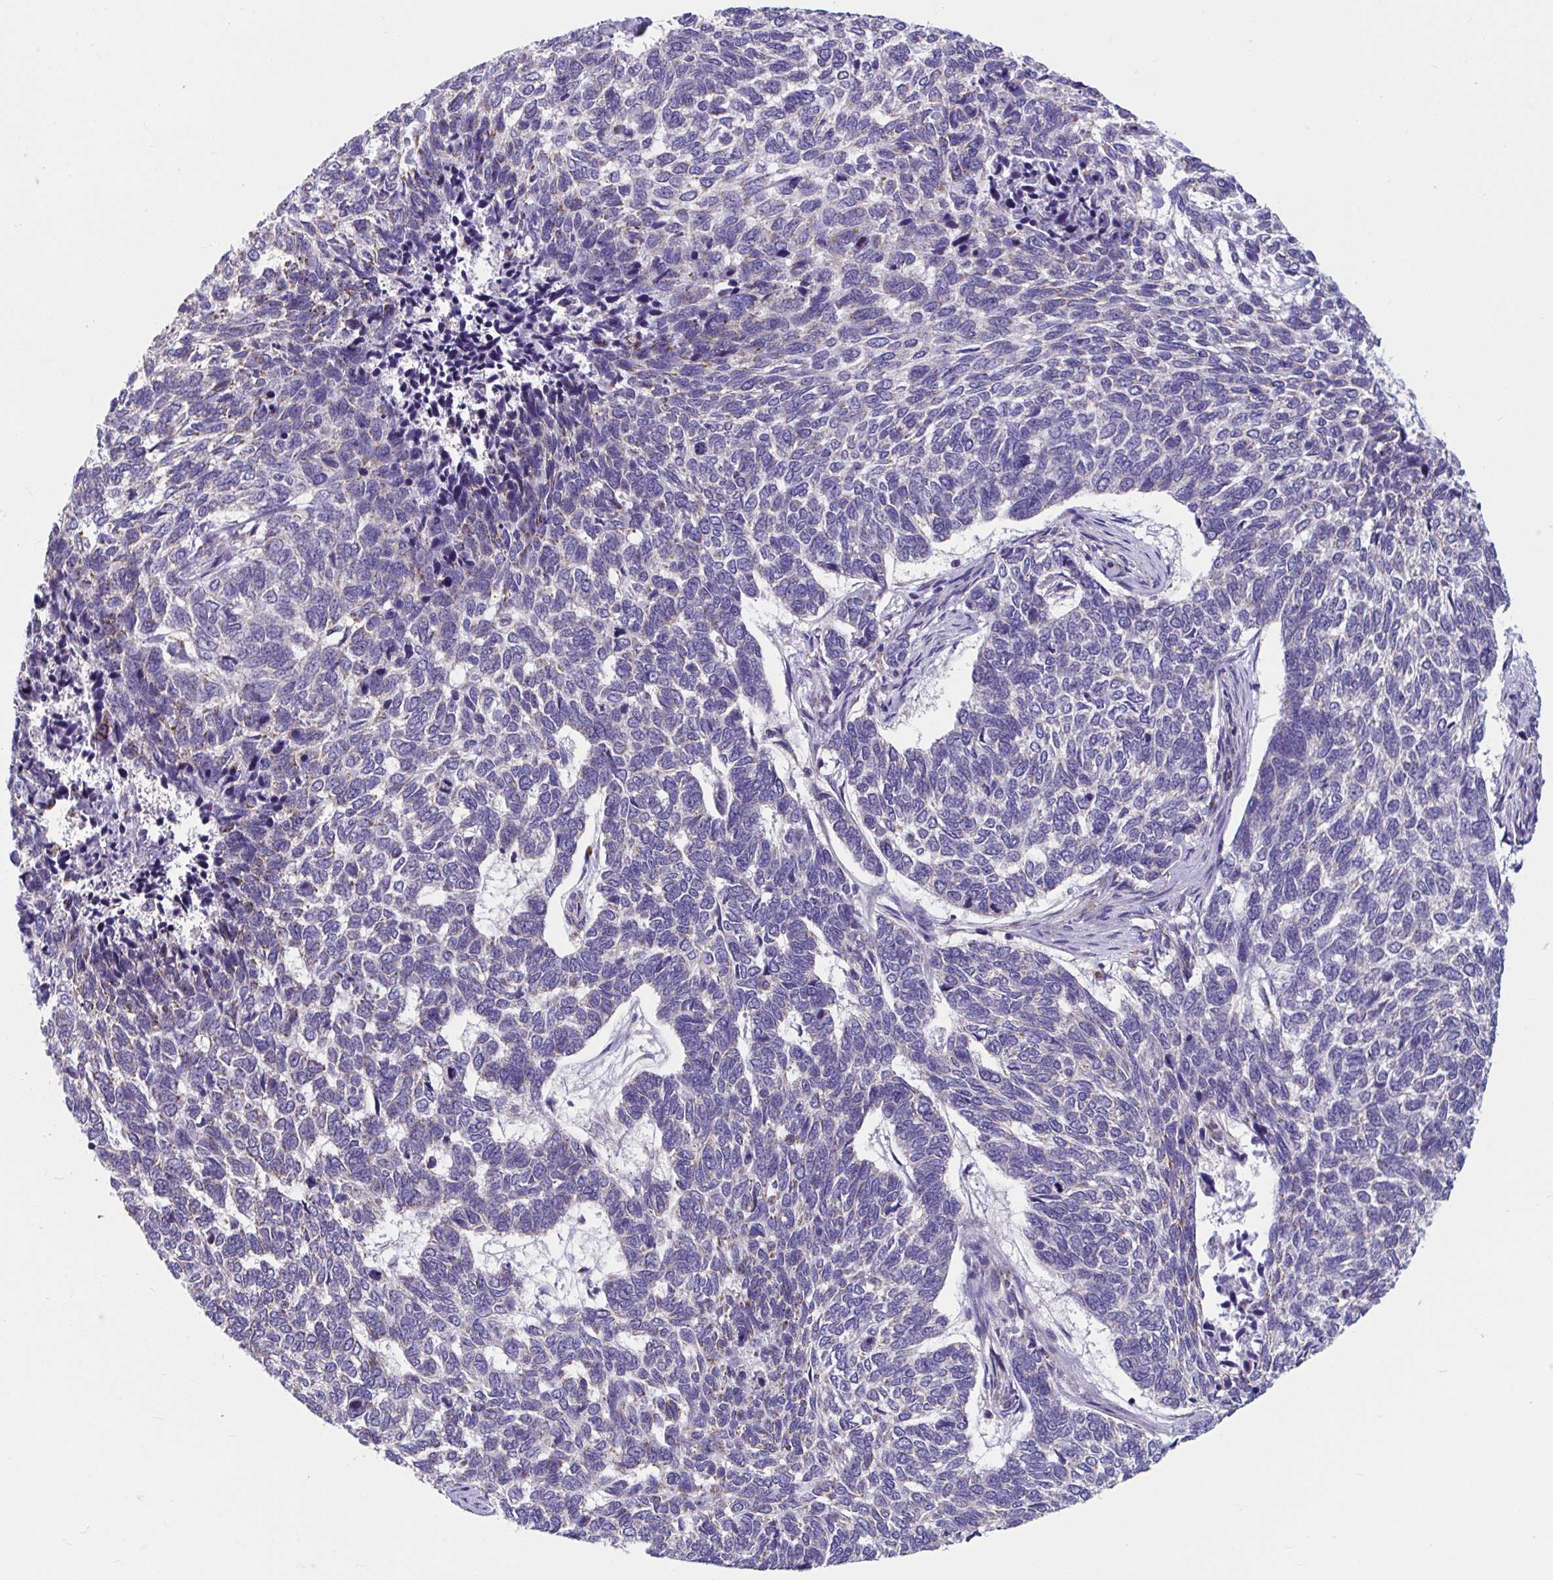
{"staining": {"intensity": "weak", "quantity": "<25%", "location": "cytoplasmic/membranous"}, "tissue": "skin cancer", "cell_type": "Tumor cells", "image_type": "cancer", "snomed": [{"axis": "morphology", "description": "Basal cell carcinoma"}, {"axis": "topography", "description": "Skin"}], "caption": "An immunohistochemistry (IHC) histopathology image of basal cell carcinoma (skin) is shown. There is no staining in tumor cells of basal cell carcinoma (skin).", "gene": "OR13A1", "patient": {"sex": "female", "age": 65}}